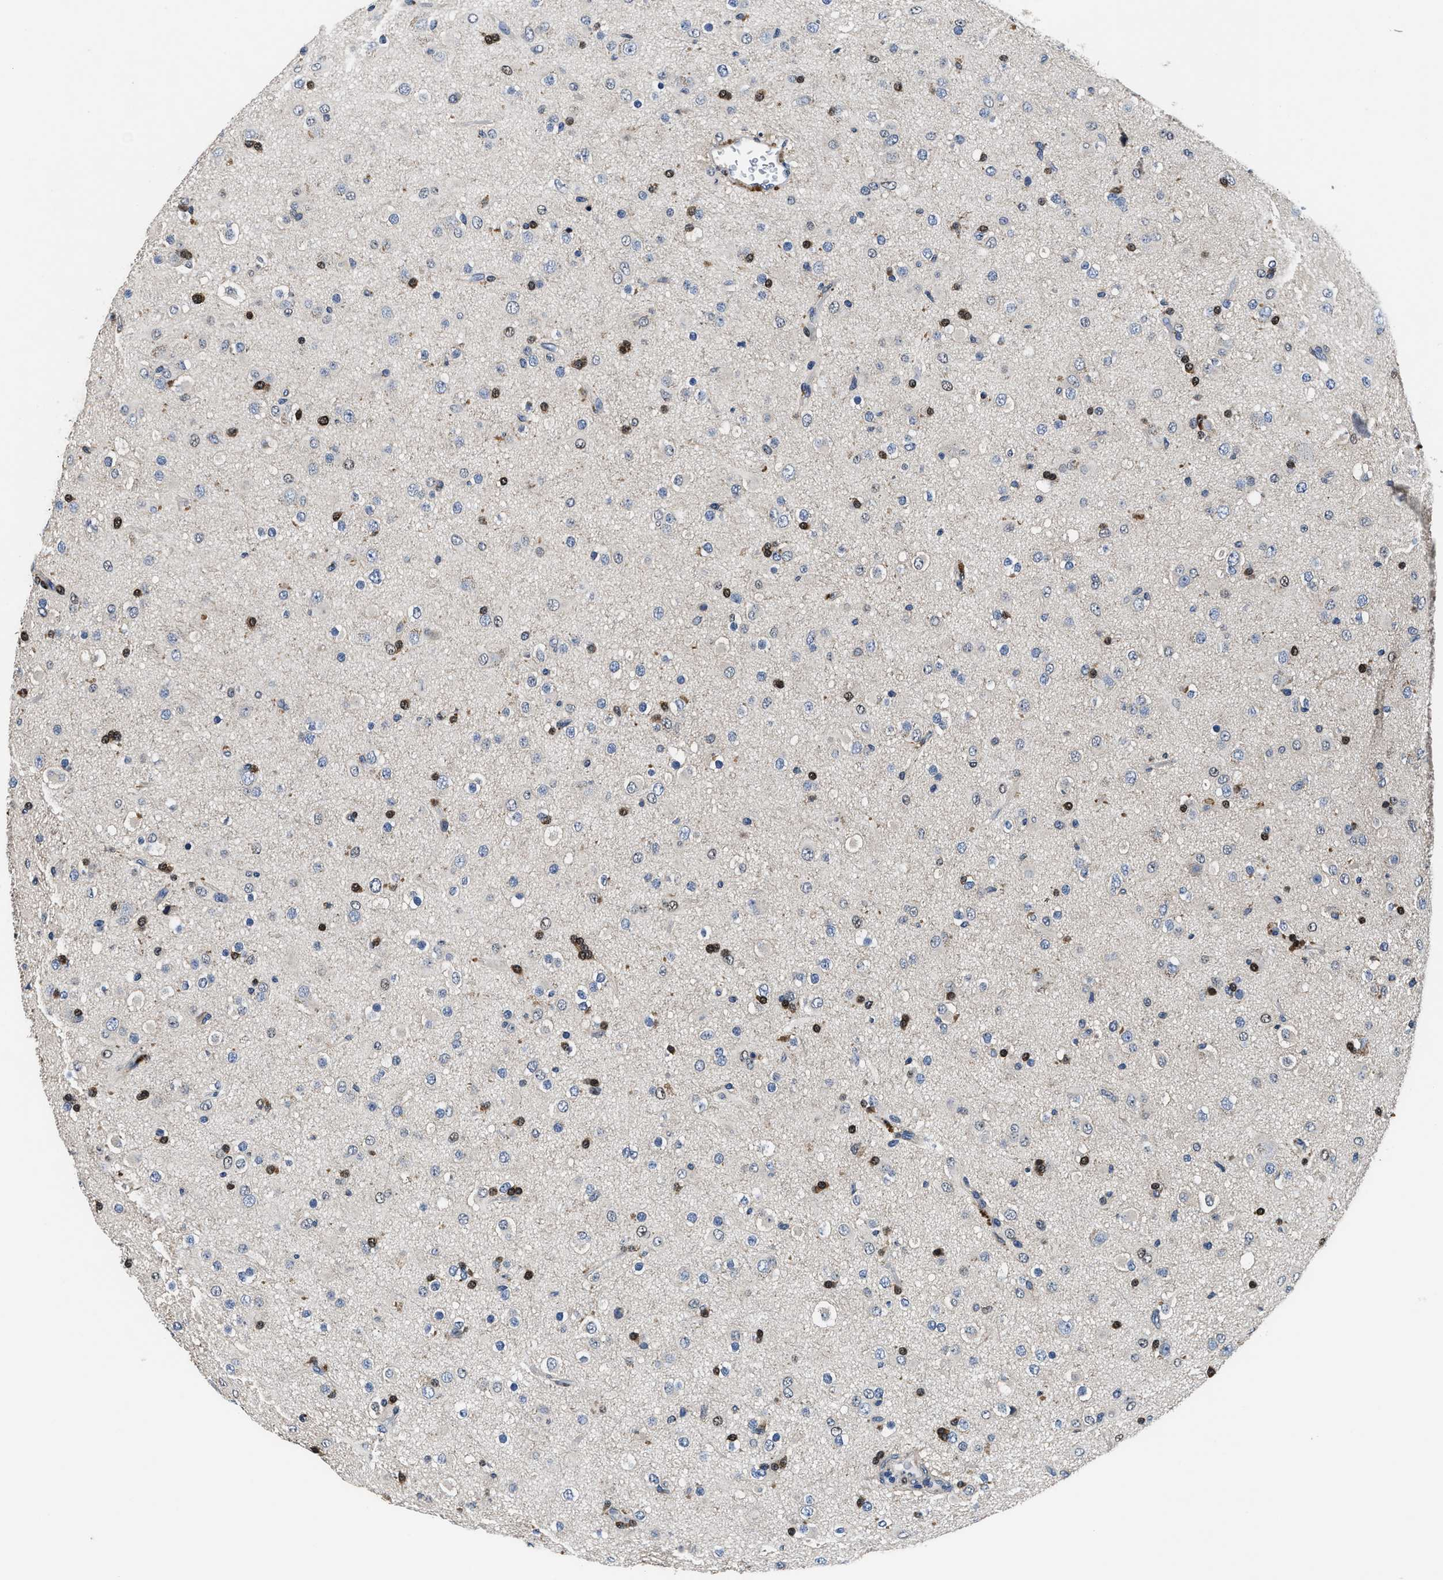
{"staining": {"intensity": "strong", "quantity": "<25%", "location": "nuclear"}, "tissue": "glioma", "cell_type": "Tumor cells", "image_type": "cancer", "snomed": [{"axis": "morphology", "description": "Glioma, malignant, Low grade"}, {"axis": "topography", "description": "Brain"}], "caption": "Immunohistochemical staining of human glioma shows strong nuclear protein expression in approximately <25% of tumor cells.", "gene": "ANKIB1", "patient": {"sex": "male", "age": 65}}